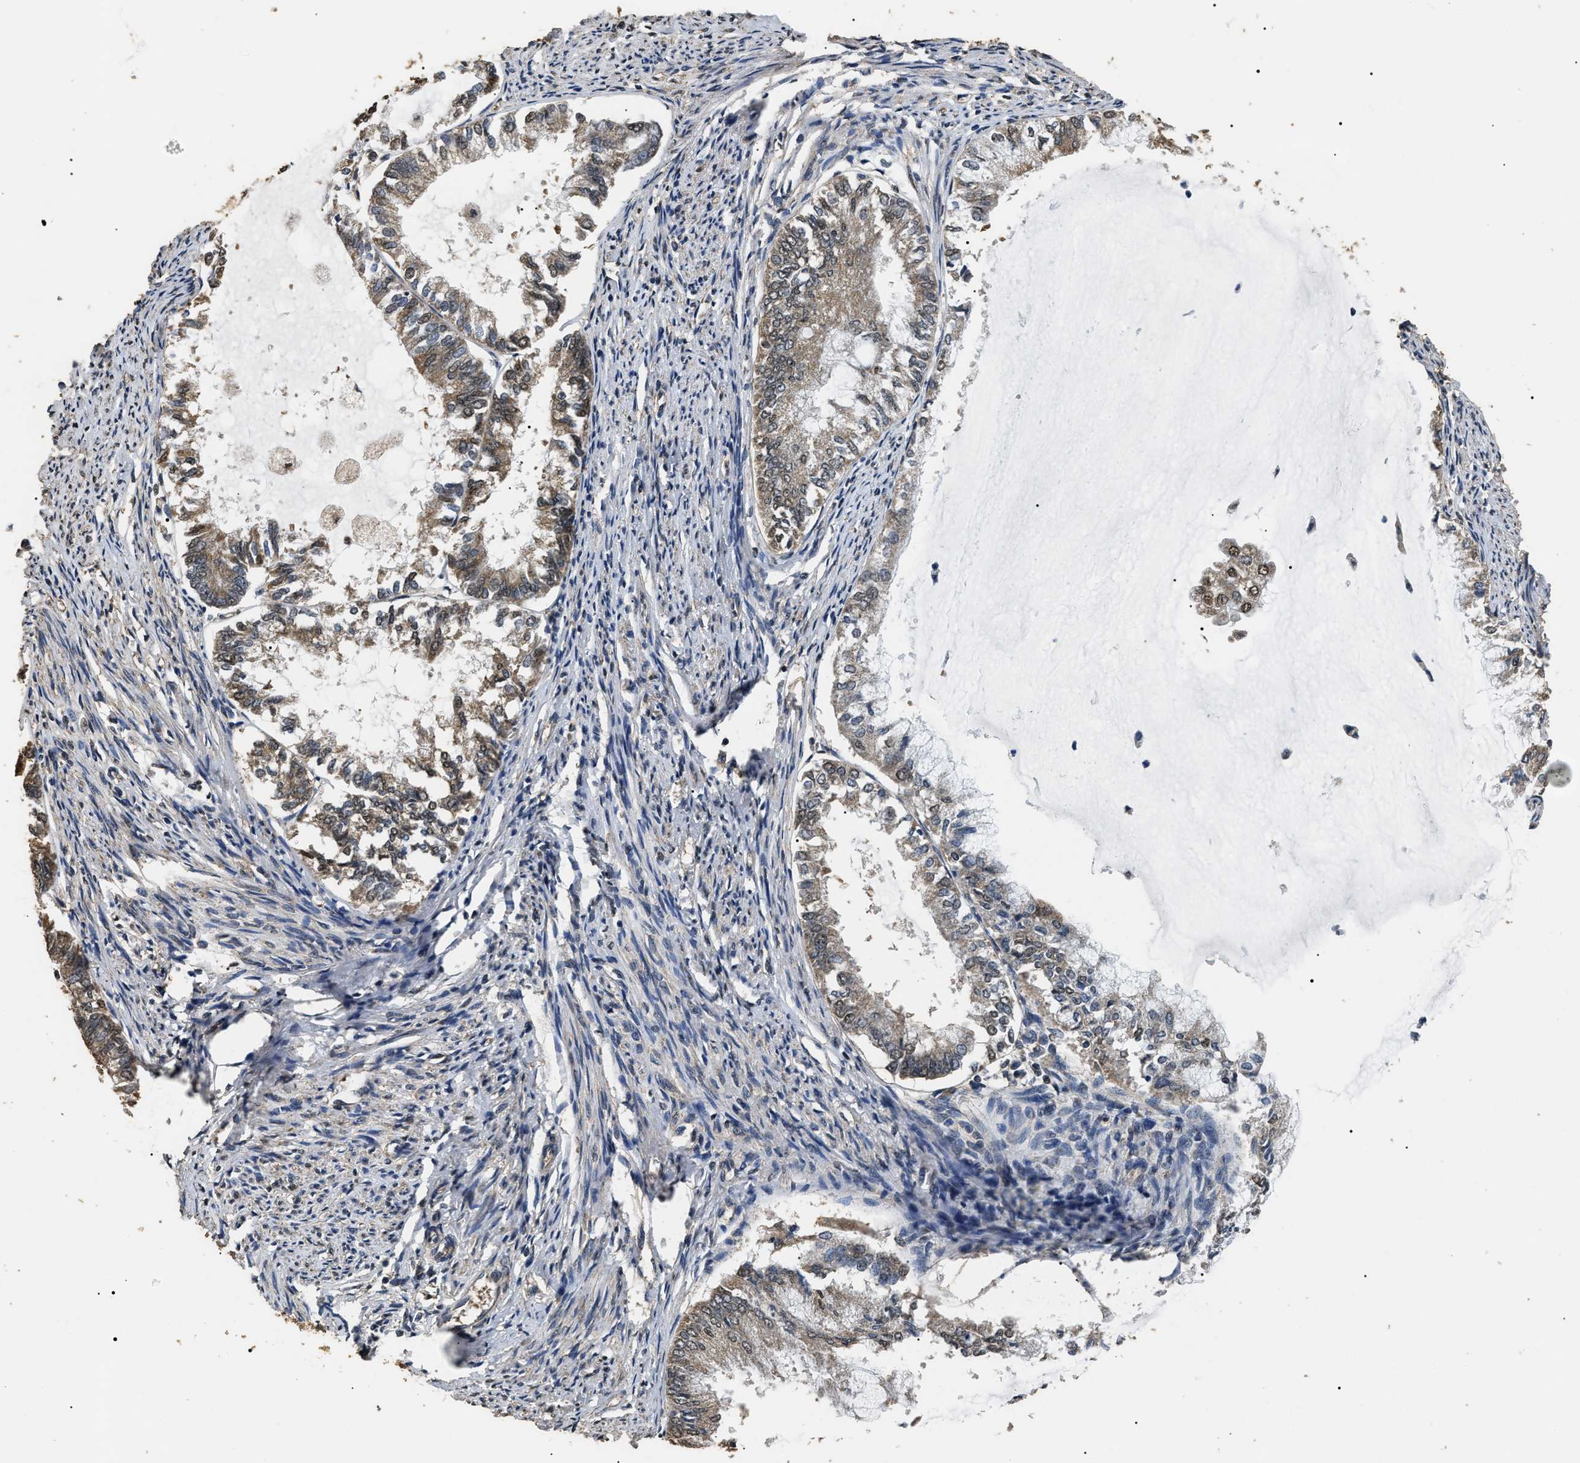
{"staining": {"intensity": "moderate", "quantity": ">75%", "location": "cytoplasmic/membranous"}, "tissue": "endometrial cancer", "cell_type": "Tumor cells", "image_type": "cancer", "snomed": [{"axis": "morphology", "description": "Adenocarcinoma, NOS"}, {"axis": "topography", "description": "Endometrium"}], "caption": "This image demonstrates IHC staining of adenocarcinoma (endometrial), with medium moderate cytoplasmic/membranous staining in about >75% of tumor cells.", "gene": "PSMD8", "patient": {"sex": "female", "age": 86}}